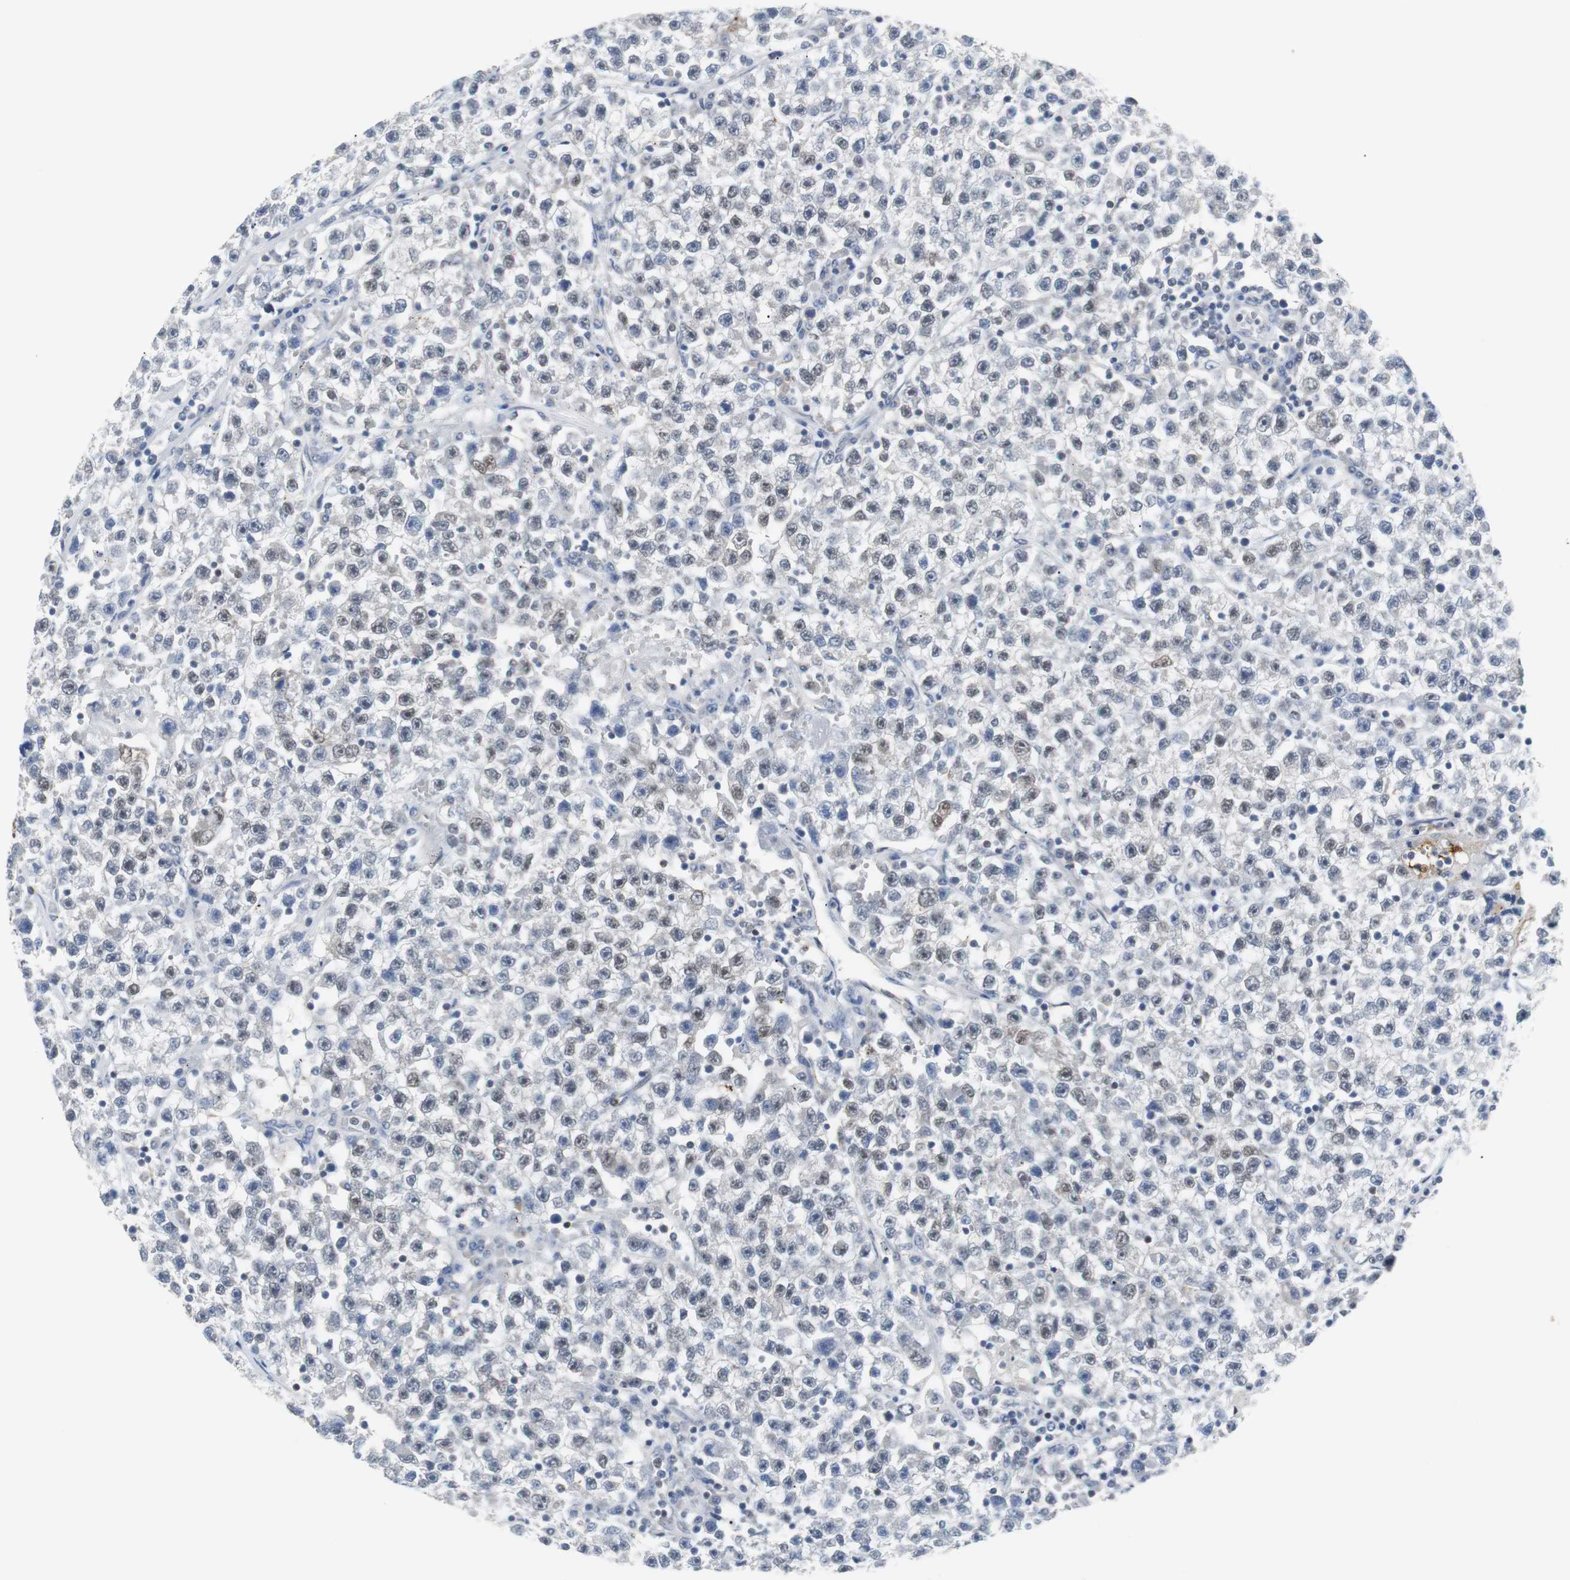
{"staining": {"intensity": "weak", "quantity": "<25%", "location": "nuclear"}, "tissue": "testis cancer", "cell_type": "Tumor cells", "image_type": "cancer", "snomed": [{"axis": "morphology", "description": "Seminoma, NOS"}, {"axis": "topography", "description": "Testis"}], "caption": "This photomicrograph is of testis seminoma stained with immunohistochemistry to label a protein in brown with the nuclei are counter-stained blue. There is no positivity in tumor cells. (DAB IHC visualized using brightfield microscopy, high magnification).", "gene": "SIRT1", "patient": {"sex": "male", "age": 22}}